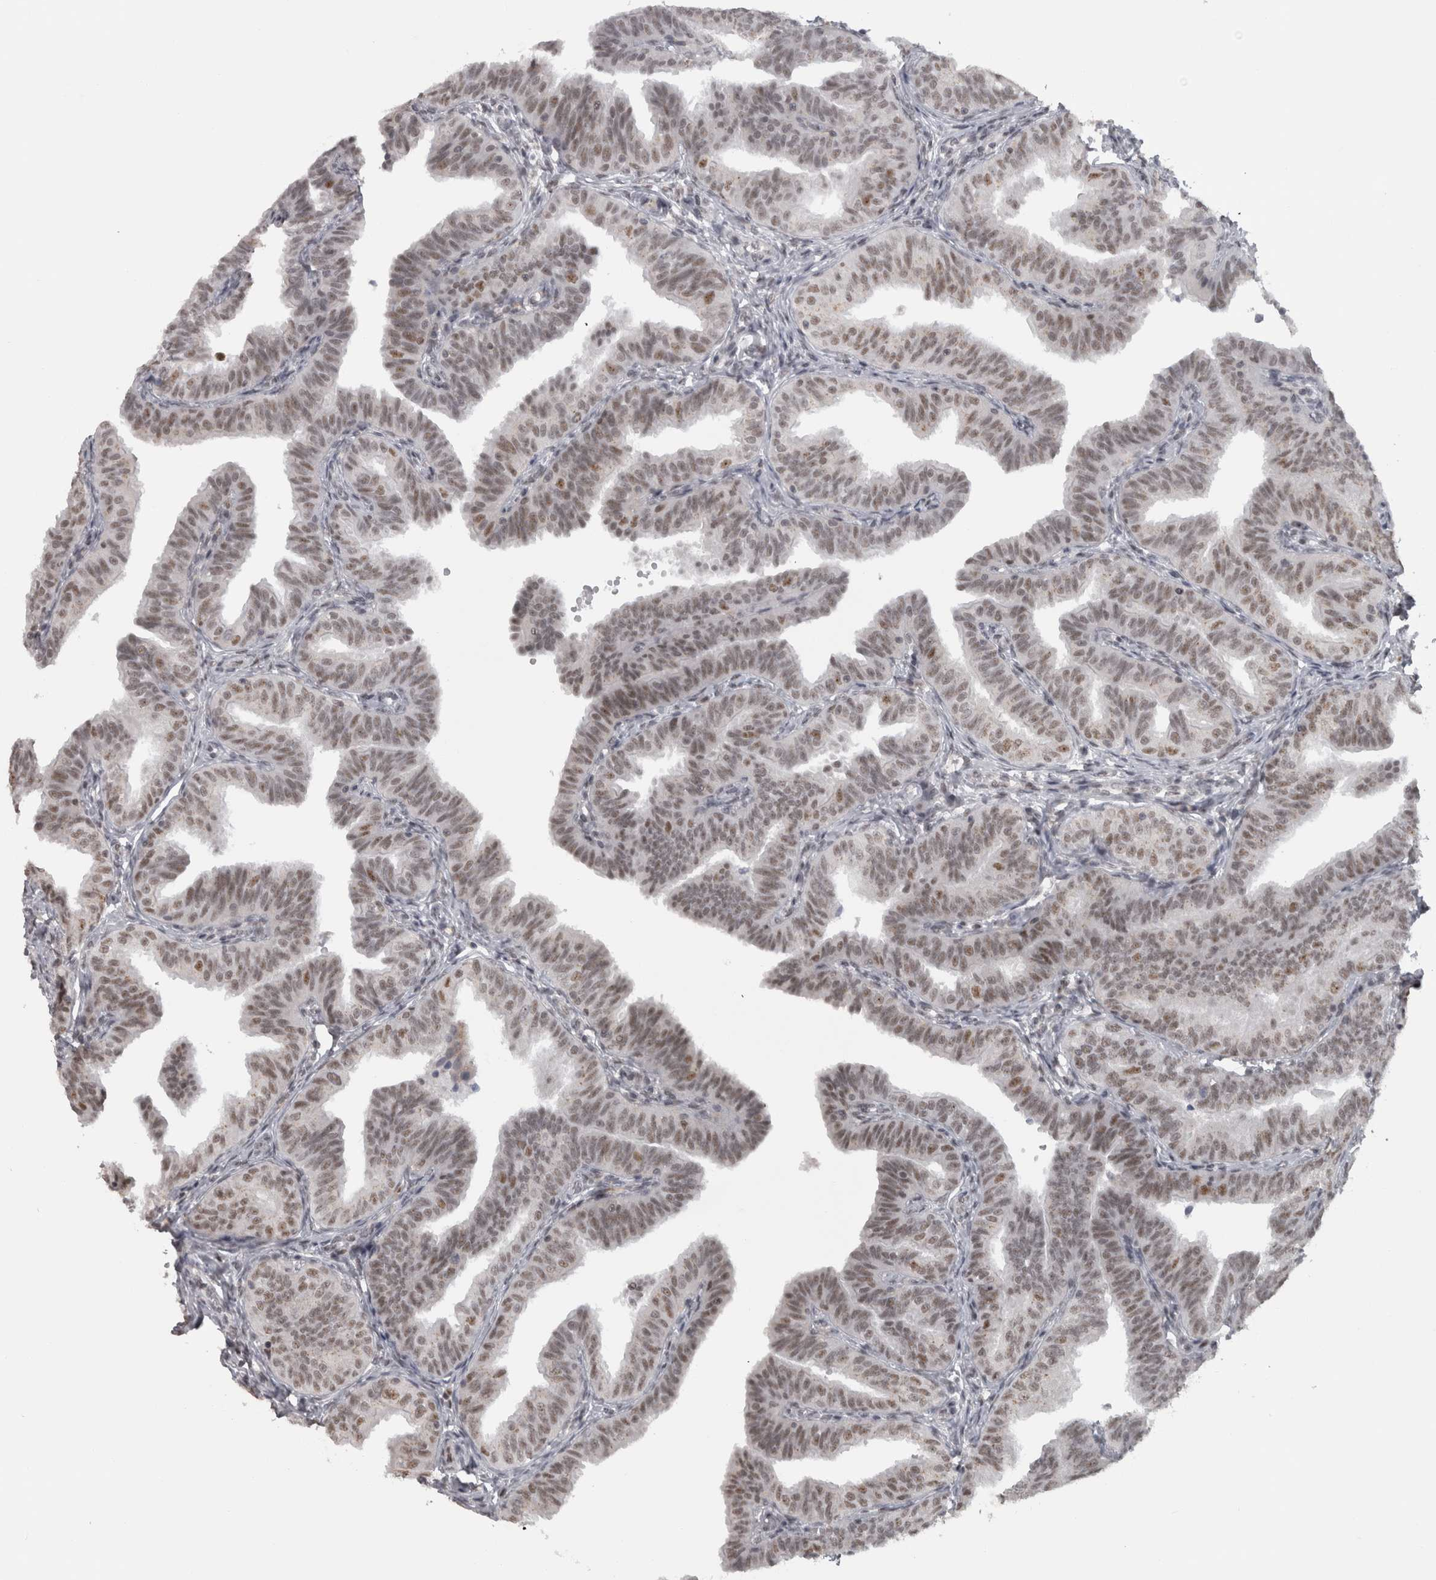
{"staining": {"intensity": "moderate", "quantity": "25%-75%", "location": "nuclear"}, "tissue": "fallopian tube", "cell_type": "Glandular cells", "image_type": "normal", "snomed": [{"axis": "morphology", "description": "Normal tissue, NOS"}, {"axis": "topography", "description": "Fallopian tube"}], "caption": "This is a histology image of immunohistochemistry (IHC) staining of normal fallopian tube, which shows moderate staining in the nuclear of glandular cells.", "gene": "MICU3", "patient": {"sex": "female", "age": 35}}